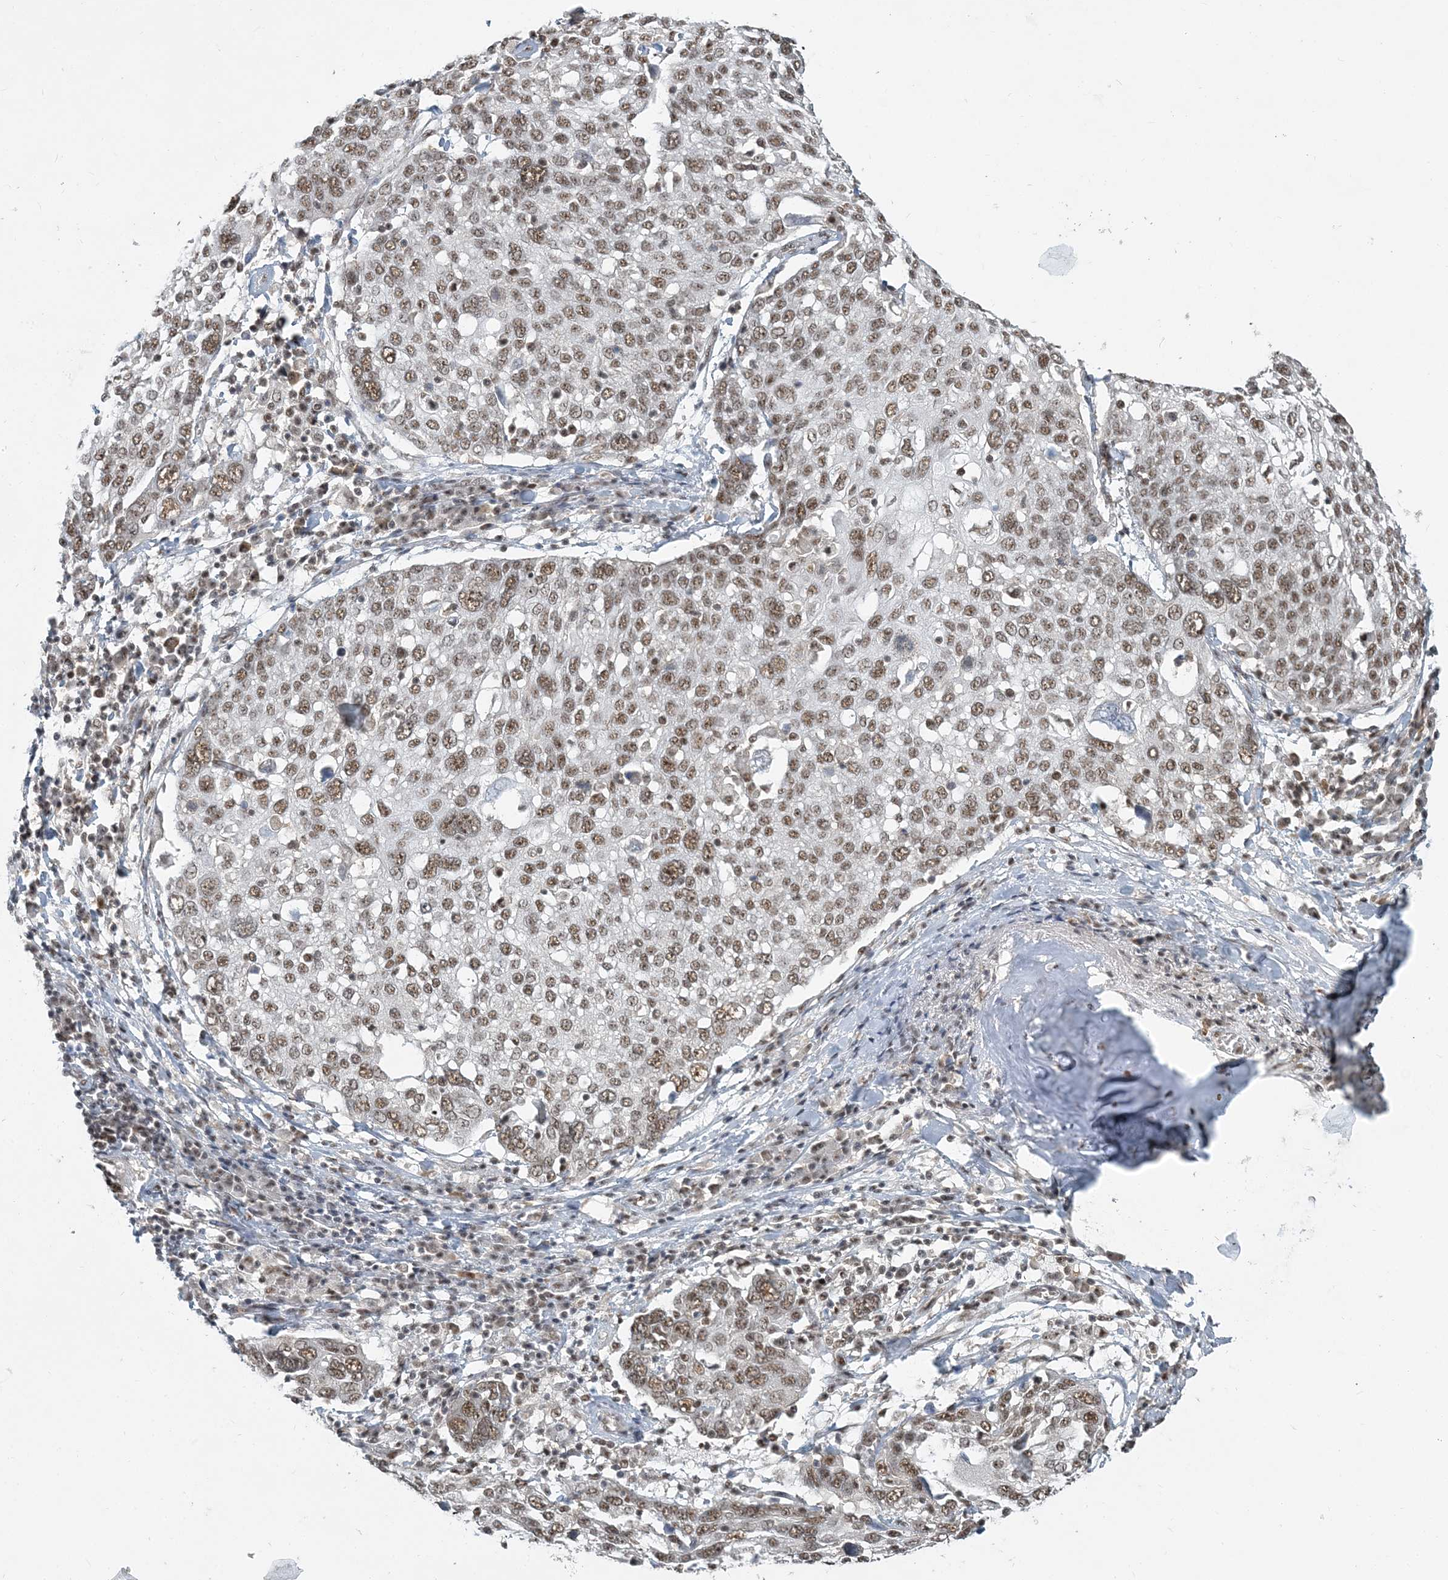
{"staining": {"intensity": "moderate", "quantity": ">75%", "location": "nuclear"}, "tissue": "lung cancer", "cell_type": "Tumor cells", "image_type": "cancer", "snomed": [{"axis": "morphology", "description": "Squamous cell carcinoma, NOS"}, {"axis": "topography", "description": "Lung"}], "caption": "Immunohistochemistry (IHC) (DAB (3,3'-diaminobenzidine)) staining of human lung cancer (squamous cell carcinoma) displays moderate nuclear protein staining in about >75% of tumor cells. The protein is shown in brown color, while the nuclei are stained blue.", "gene": "PLRG1", "patient": {"sex": "male", "age": 65}}